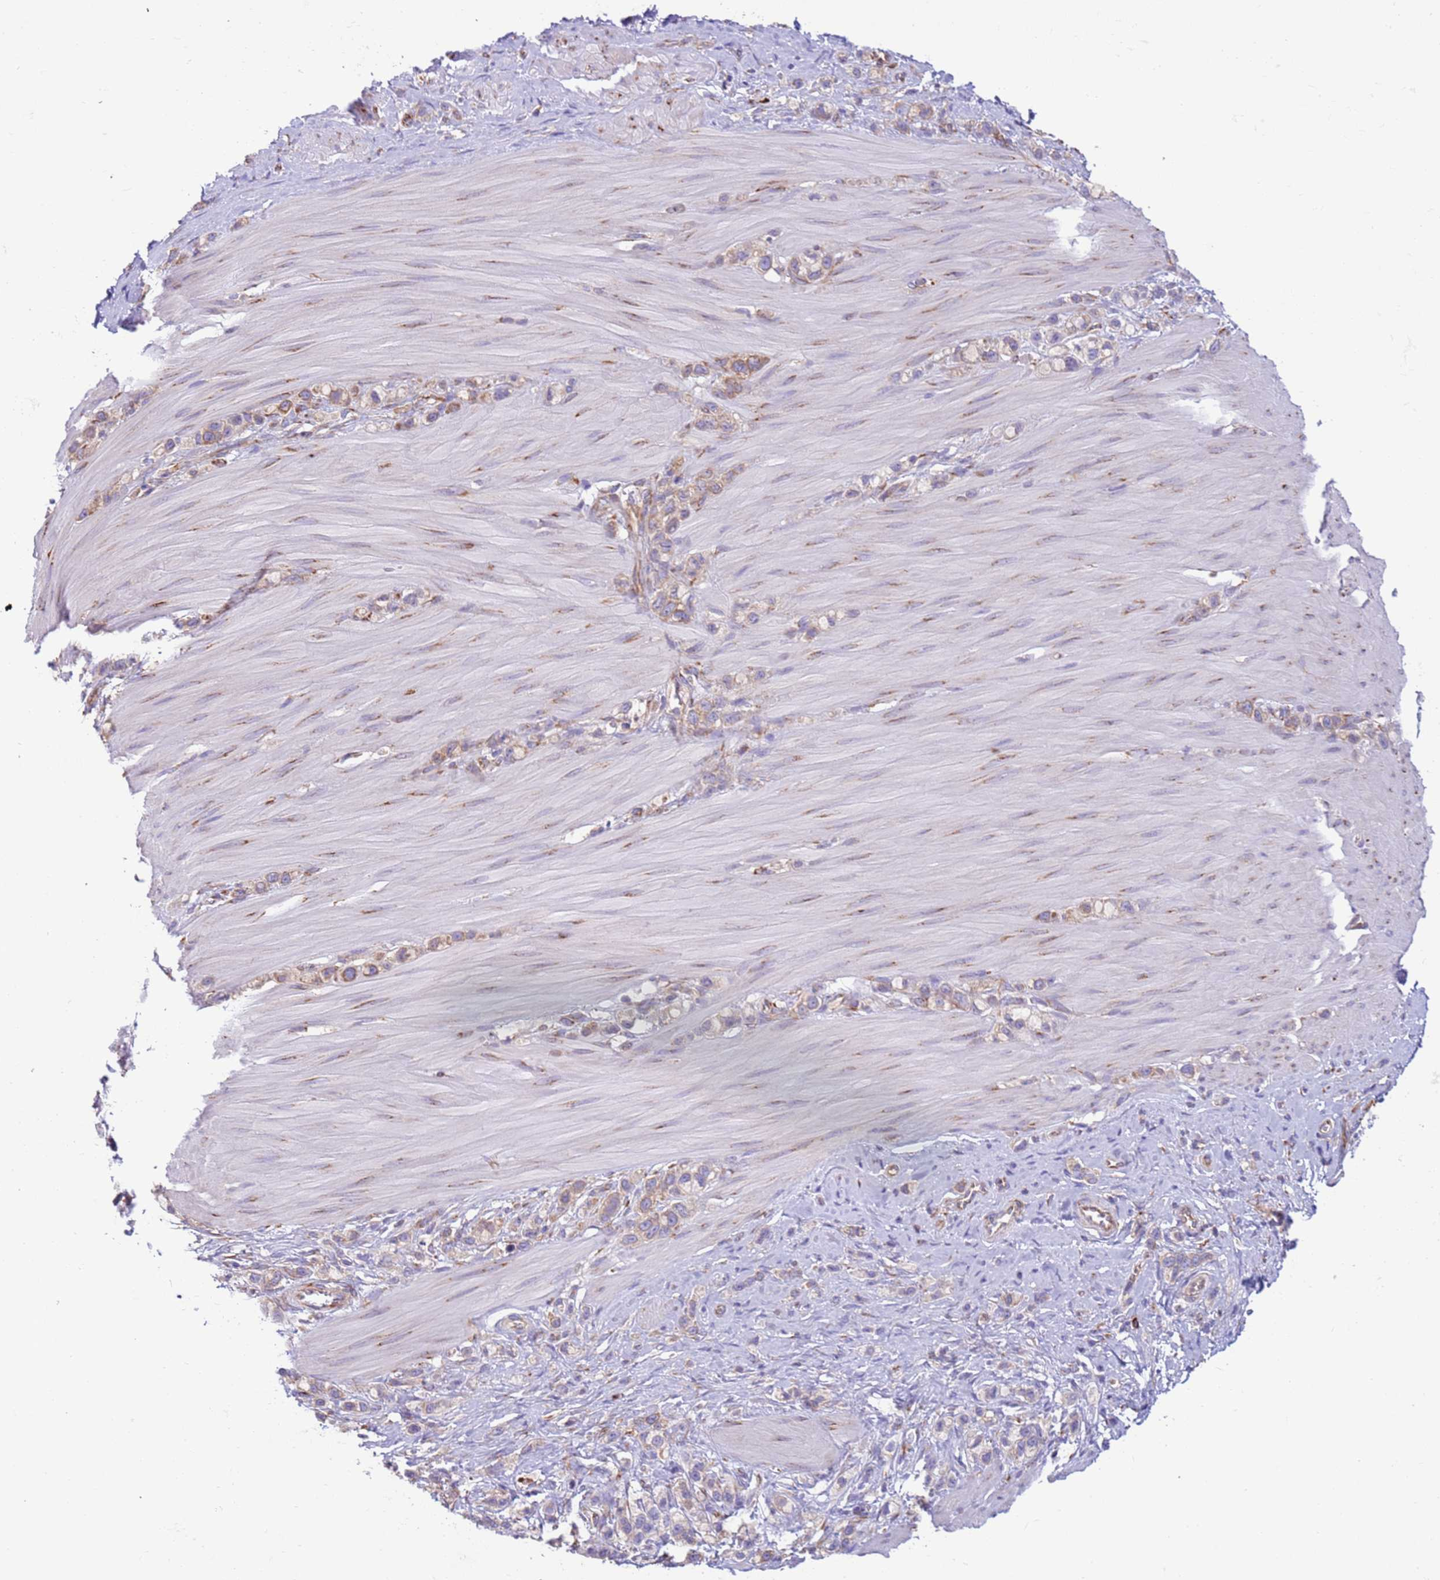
{"staining": {"intensity": "moderate", "quantity": ">75%", "location": "cytoplasmic/membranous"}, "tissue": "stomach cancer", "cell_type": "Tumor cells", "image_type": "cancer", "snomed": [{"axis": "morphology", "description": "Adenocarcinoma, NOS"}, {"axis": "topography", "description": "Stomach"}], "caption": "Brown immunohistochemical staining in human stomach cancer reveals moderate cytoplasmic/membranous staining in about >75% of tumor cells.", "gene": "VARS1", "patient": {"sex": "female", "age": 65}}